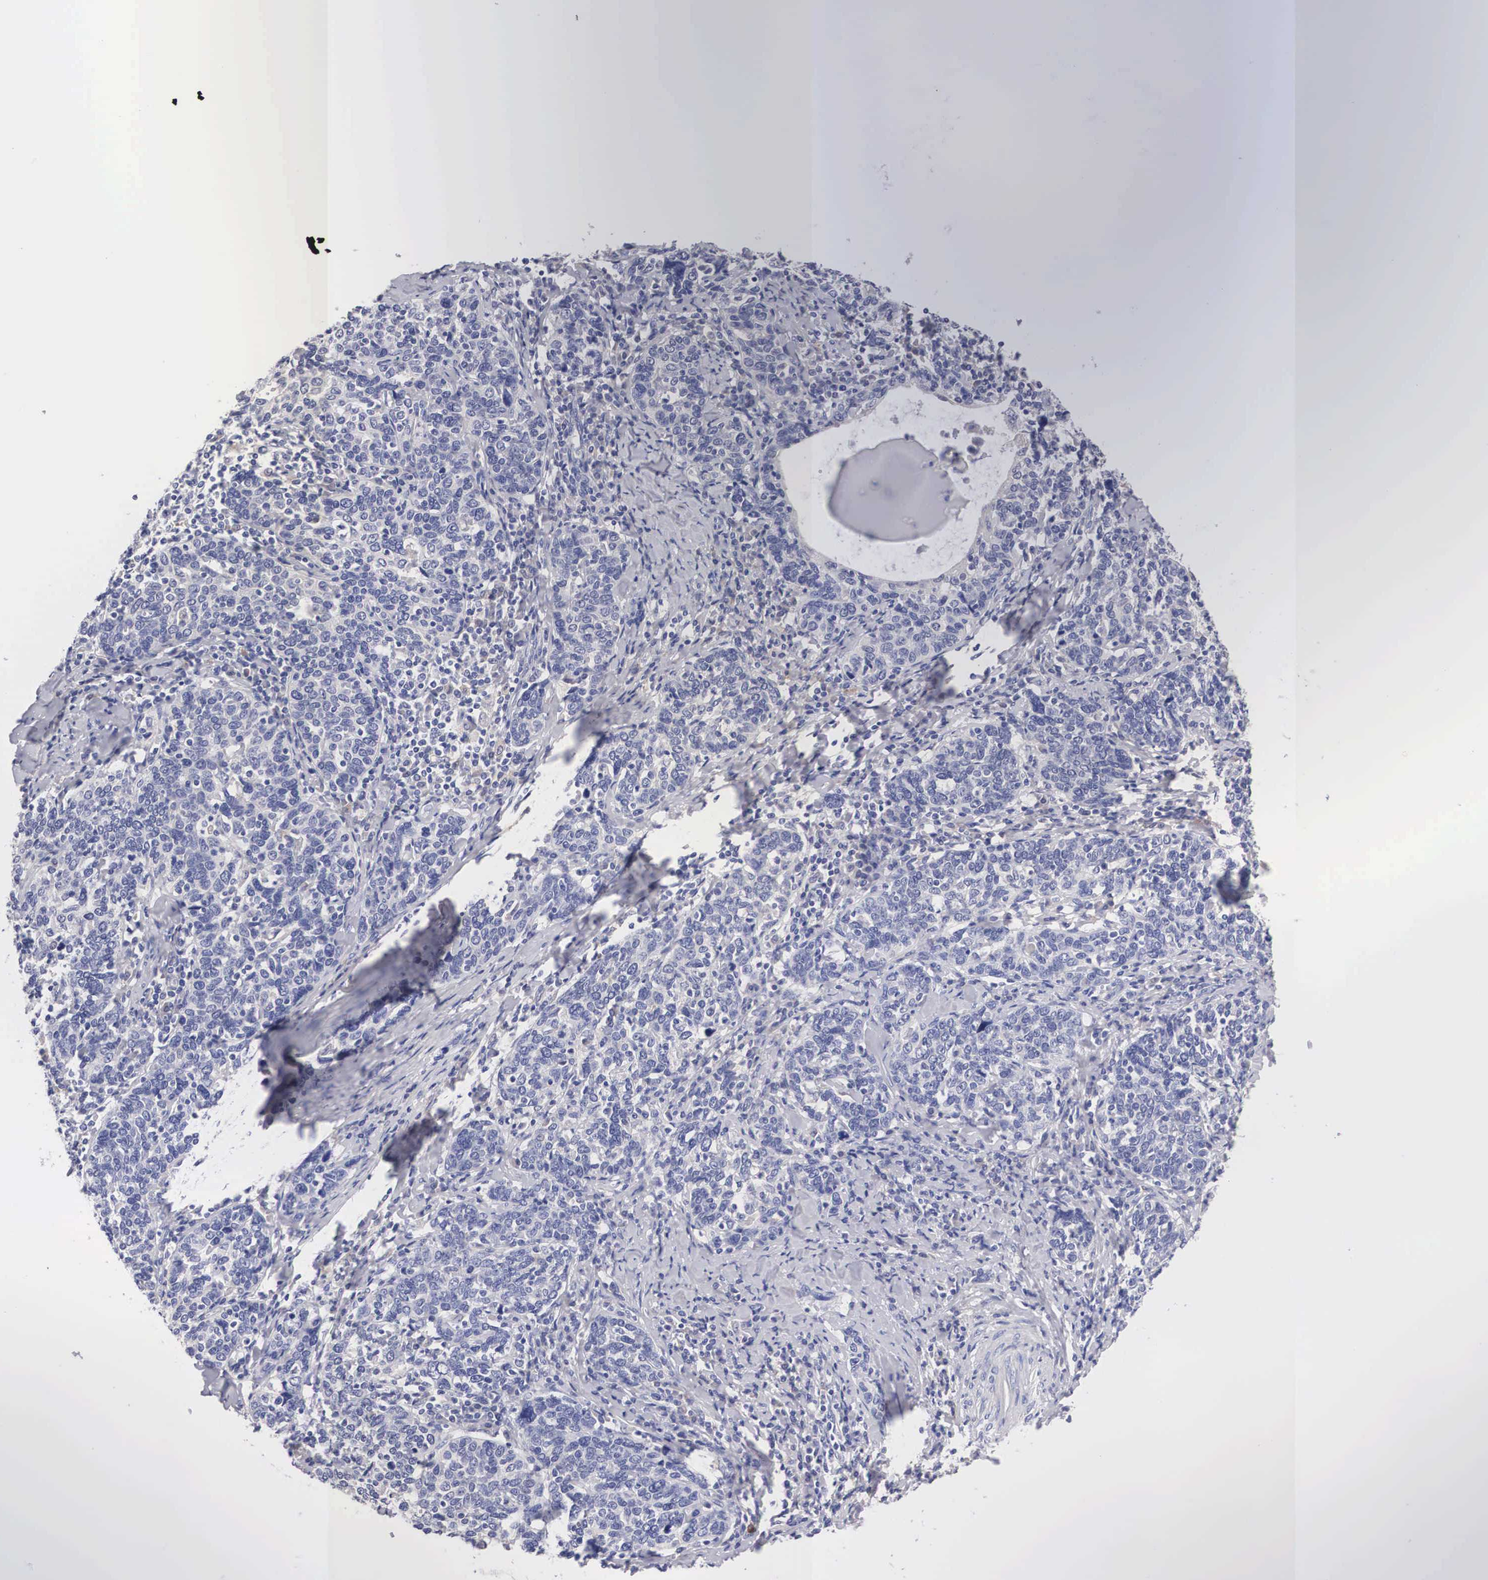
{"staining": {"intensity": "negative", "quantity": "none", "location": "none"}, "tissue": "cervical cancer", "cell_type": "Tumor cells", "image_type": "cancer", "snomed": [{"axis": "morphology", "description": "Squamous cell carcinoma, NOS"}, {"axis": "topography", "description": "Cervix"}], "caption": "Tumor cells are negative for protein expression in human cervical cancer.", "gene": "ABHD4", "patient": {"sex": "female", "age": 41}}